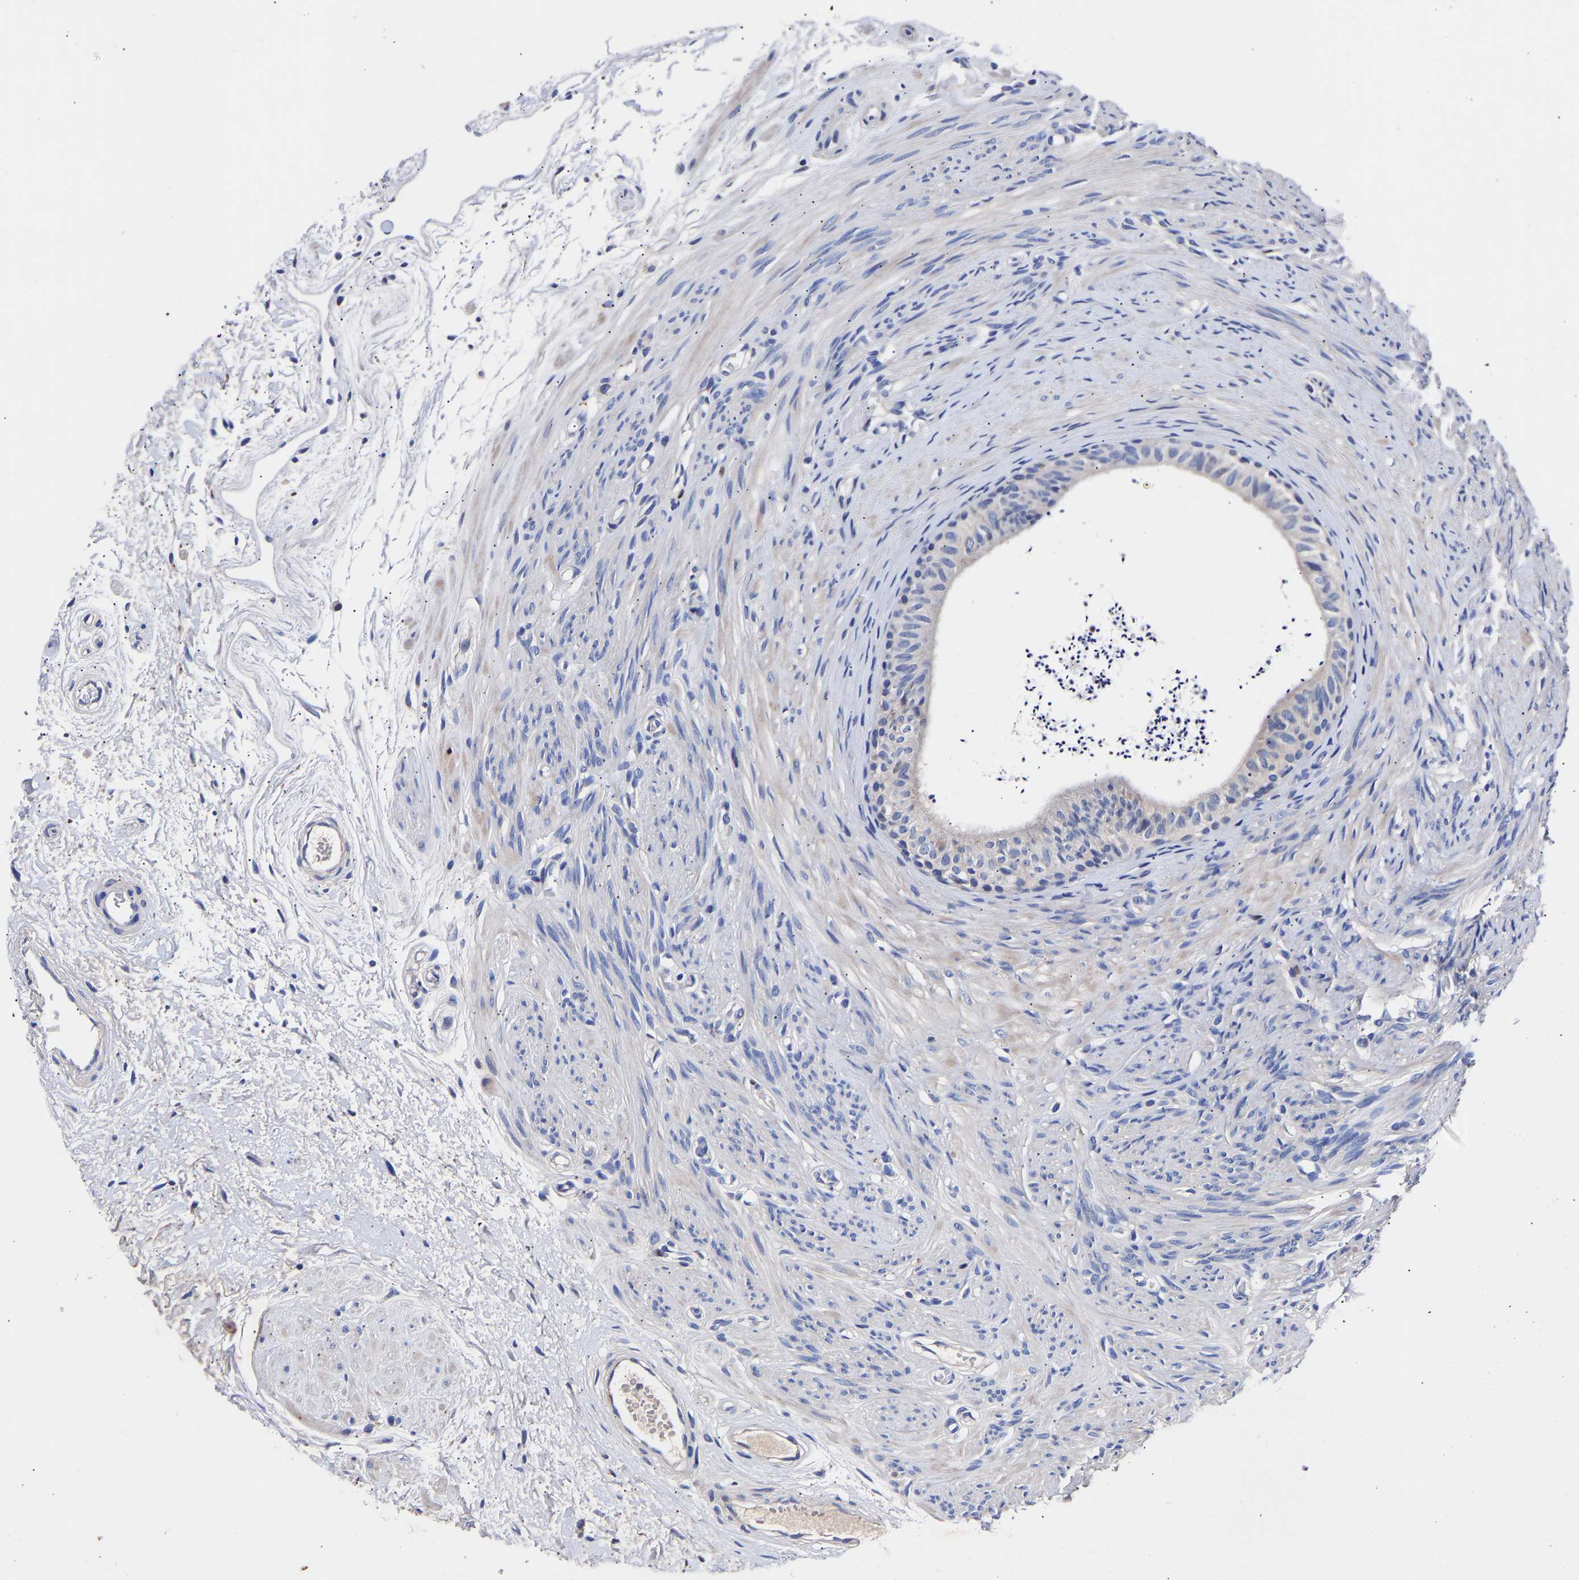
{"staining": {"intensity": "negative", "quantity": "none", "location": "none"}, "tissue": "epididymis", "cell_type": "Glandular cells", "image_type": "normal", "snomed": [{"axis": "morphology", "description": "Normal tissue, NOS"}, {"axis": "topography", "description": "Epididymis"}], "caption": "DAB (3,3'-diaminobenzidine) immunohistochemical staining of unremarkable epididymis reveals no significant expression in glandular cells. (DAB immunohistochemistry (IHC) with hematoxylin counter stain).", "gene": "SEM1", "patient": {"sex": "male", "age": 56}}